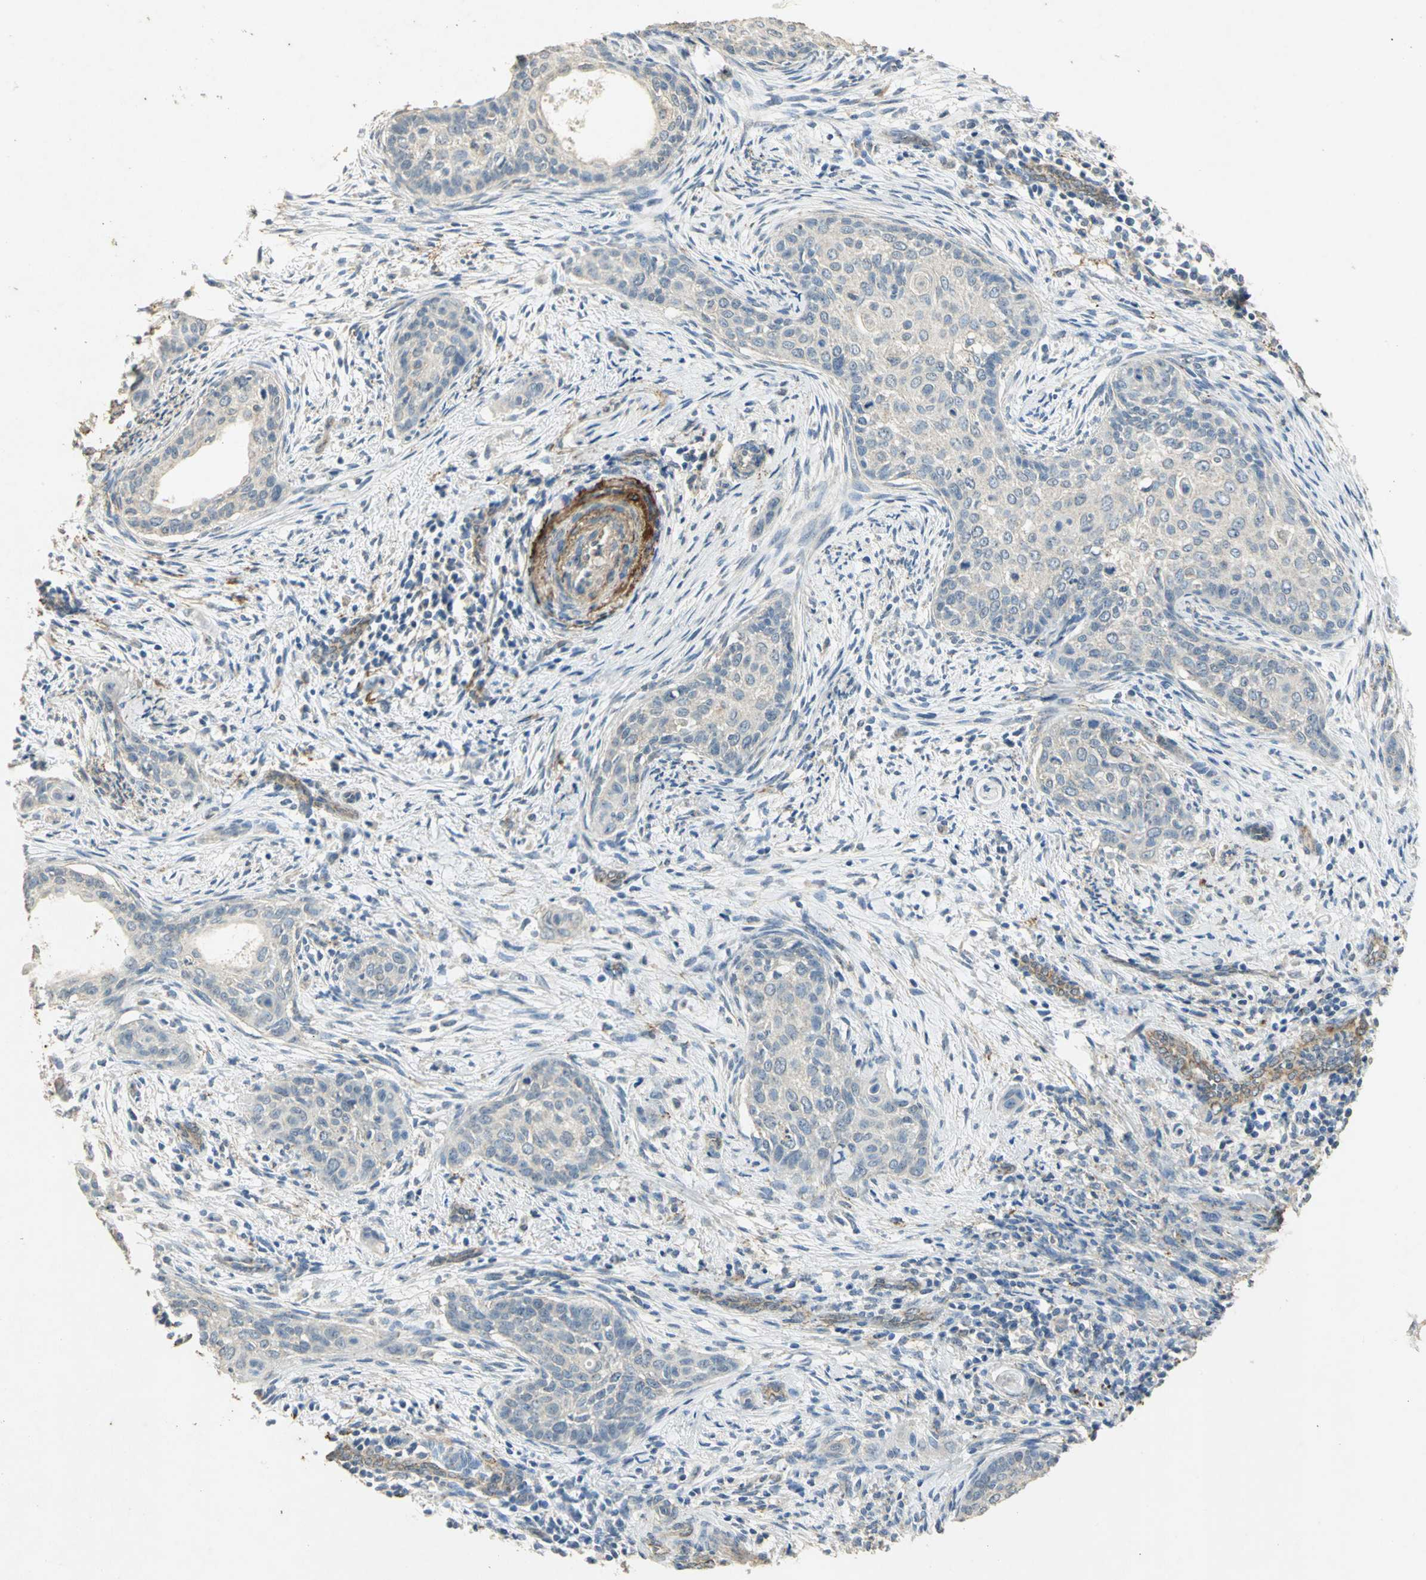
{"staining": {"intensity": "negative", "quantity": "none", "location": "none"}, "tissue": "cervical cancer", "cell_type": "Tumor cells", "image_type": "cancer", "snomed": [{"axis": "morphology", "description": "Squamous cell carcinoma, NOS"}, {"axis": "topography", "description": "Cervix"}], "caption": "Immunohistochemistry of human cervical squamous cell carcinoma exhibits no expression in tumor cells.", "gene": "ASB9", "patient": {"sex": "female", "age": 33}}